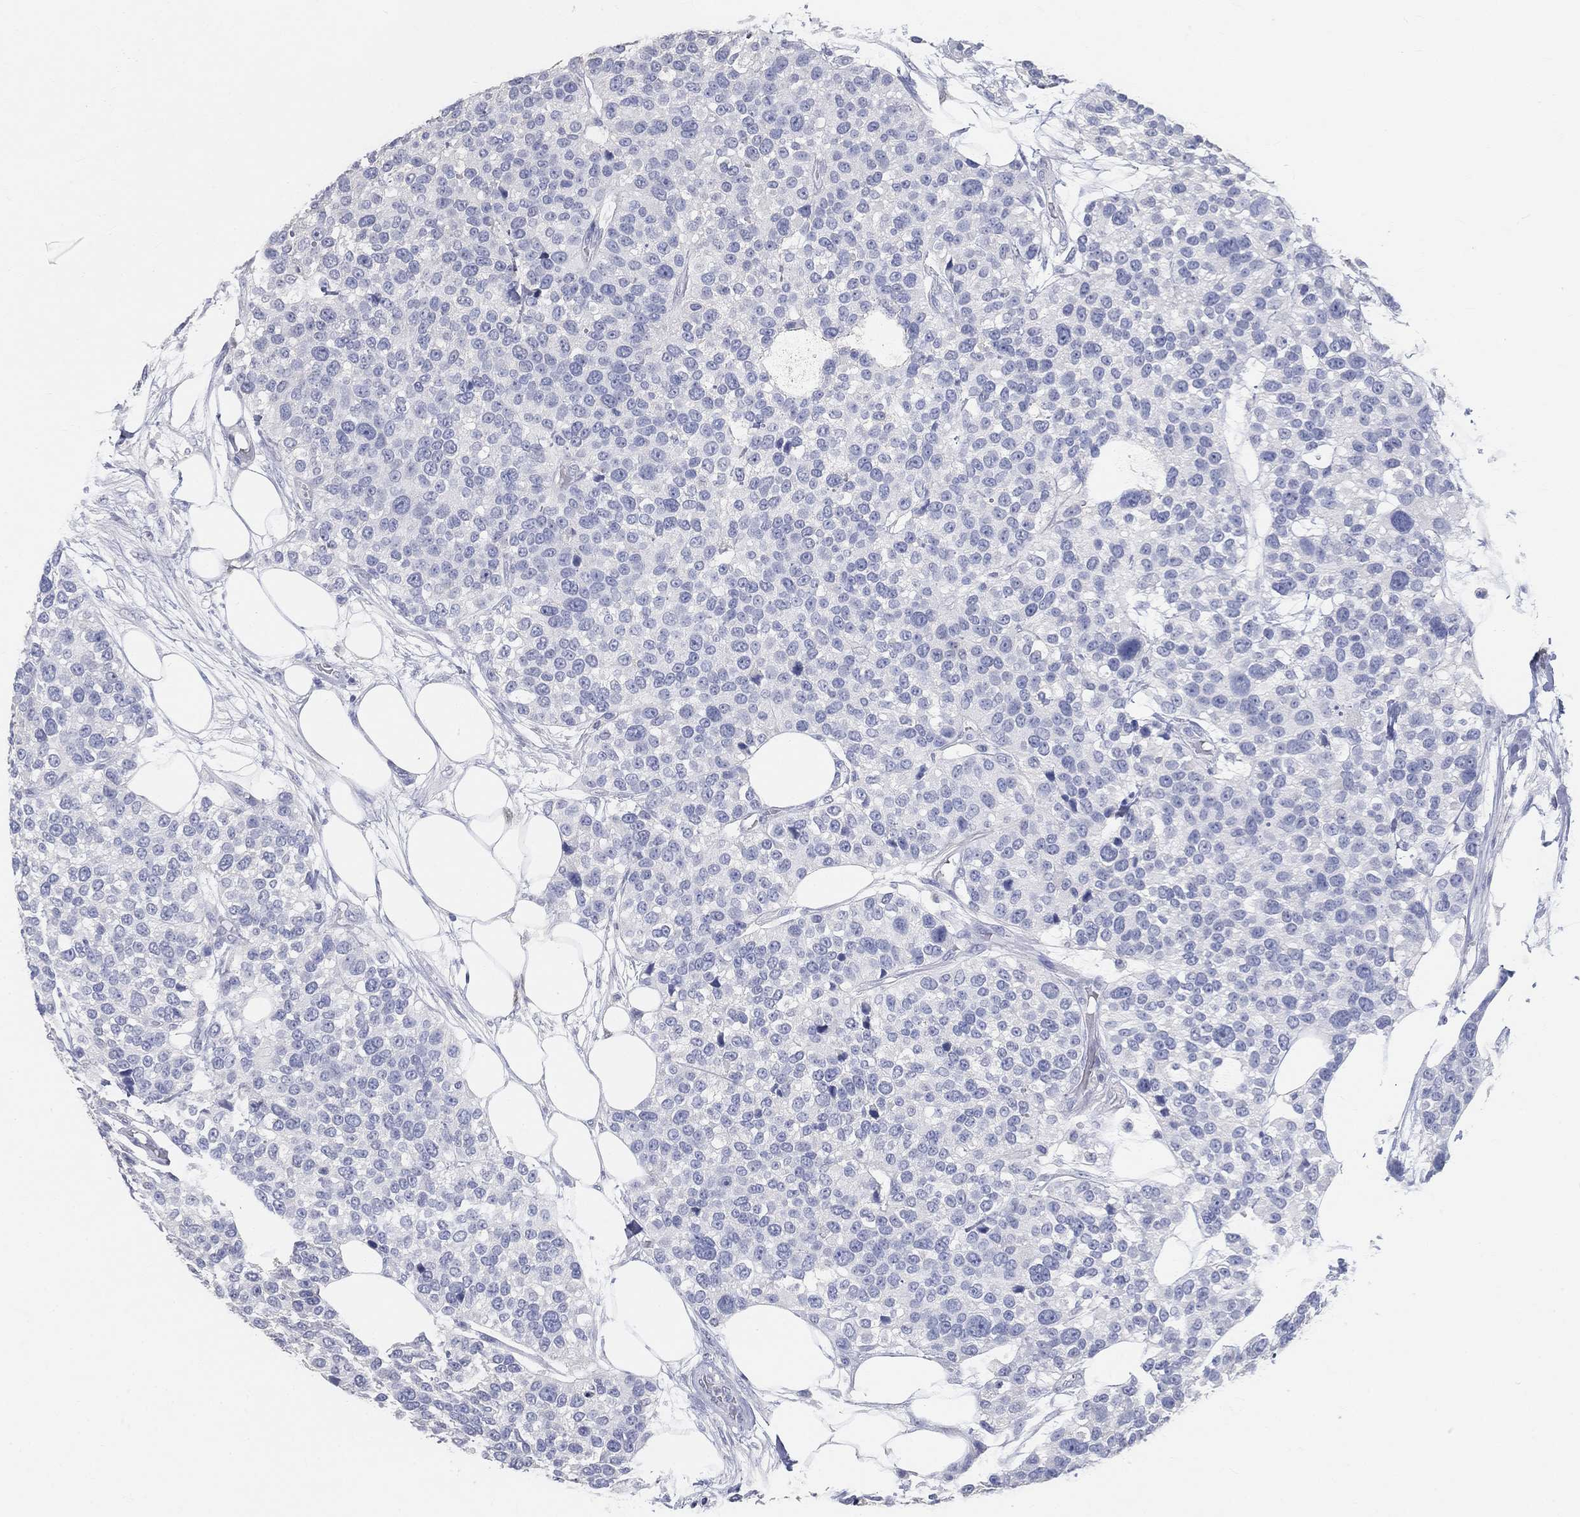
{"staining": {"intensity": "negative", "quantity": "none", "location": "none"}, "tissue": "urothelial cancer", "cell_type": "Tumor cells", "image_type": "cancer", "snomed": [{"axis": "morphology", "description": "Urothelial carcinoma, High grade"}, {"axis": "topography", "description": "Urinary bladder"}], "caption": "The image reveals no significant positivity in tumor cells of urothelial carcinoma (high-grade).", "gene": "FGF2", "patient": {"sex": "male", "age": 77}}